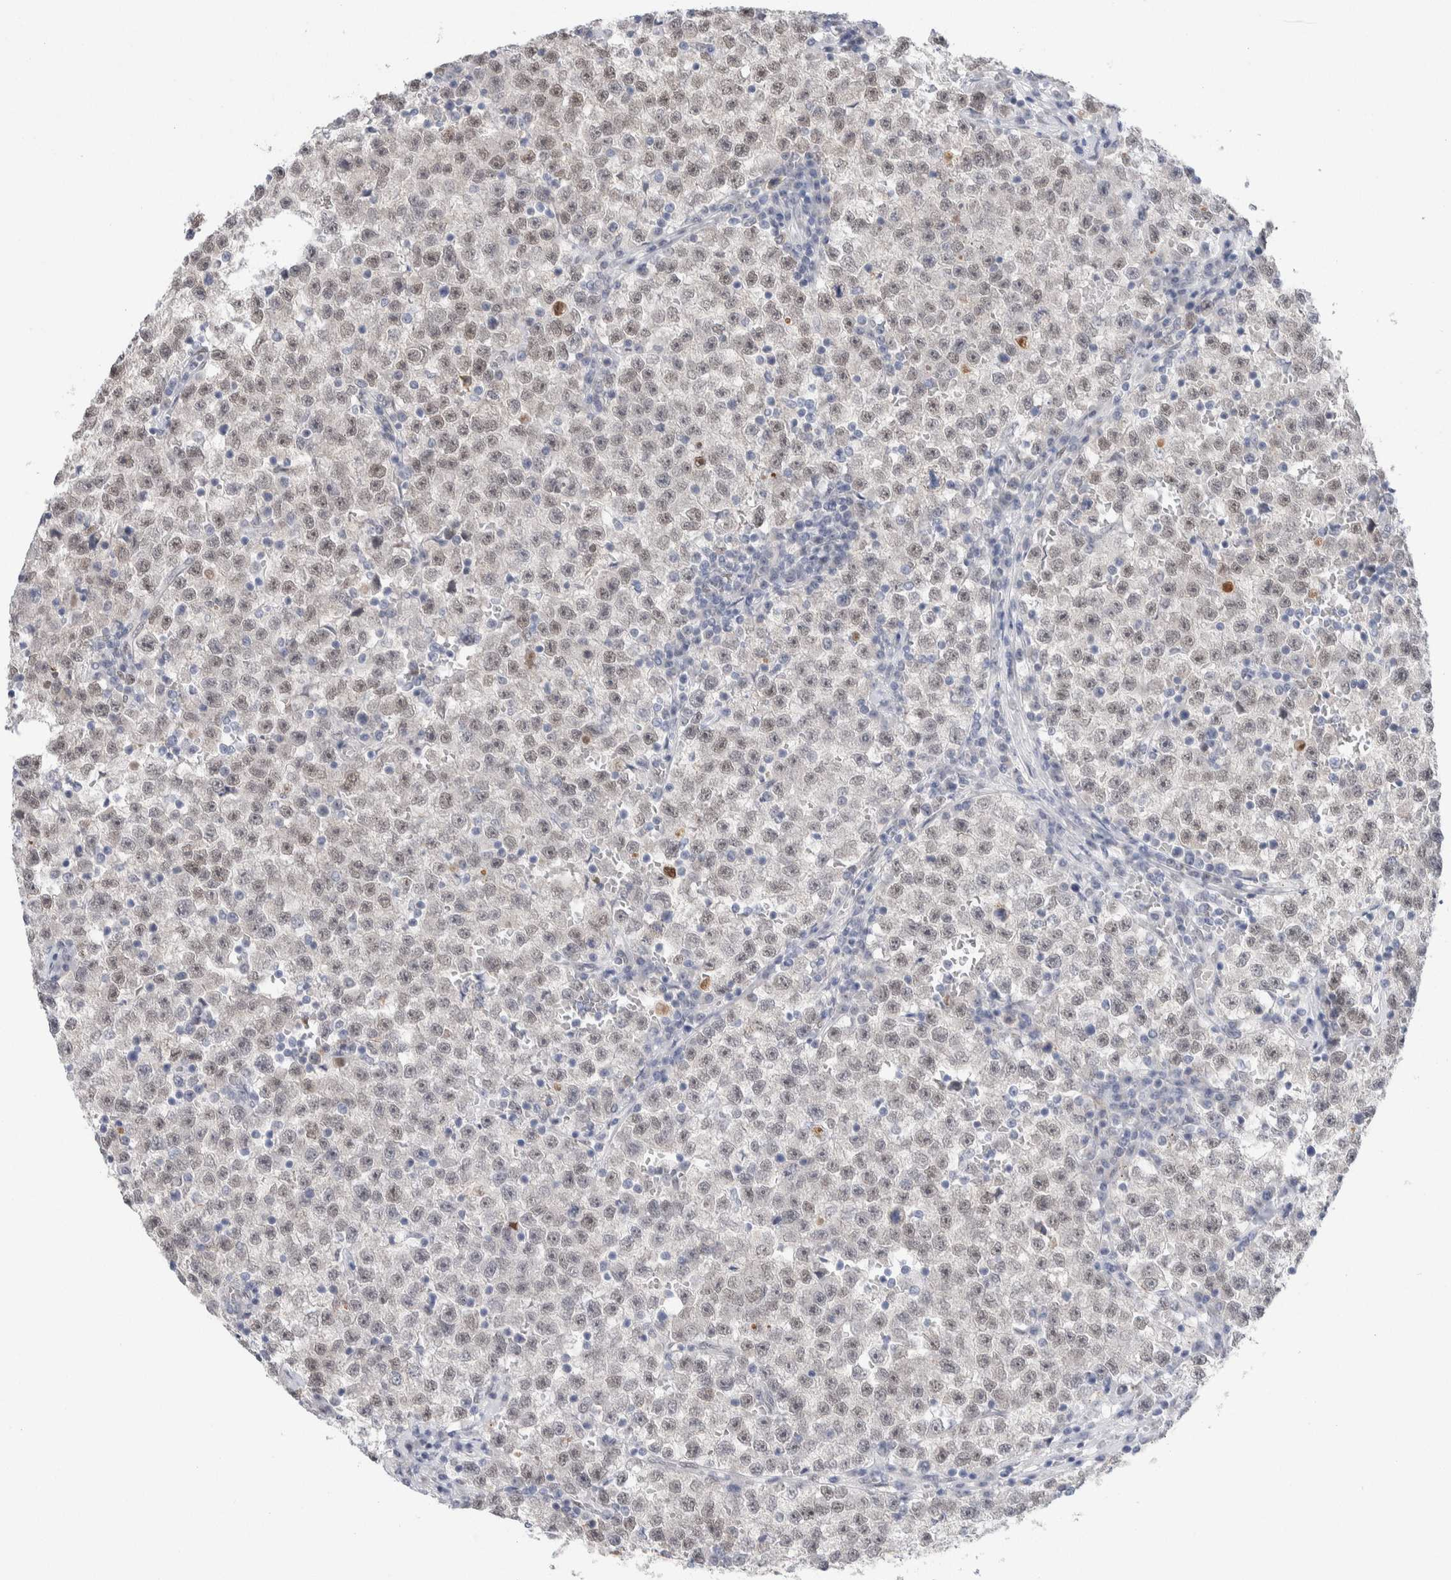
{"staining": {"intensity": "weak", "quantity": "<25%", "location": "nuclear"}, "tissue": "testis cancer", "cell_type": "Tumor cells", "image_type": "cancer", "snomed": [{"axis": "morphology", "description": "Seminoma, NOS"}, {"axis": "topography", "description": "Testis"}], "caption": "A histopathology image of testis cancer (seminoma) stained for a protein exhibits no brown staining in tumor cells.", "gene": "PRMT1", "patient": {"sex": "male", "age": 22}}